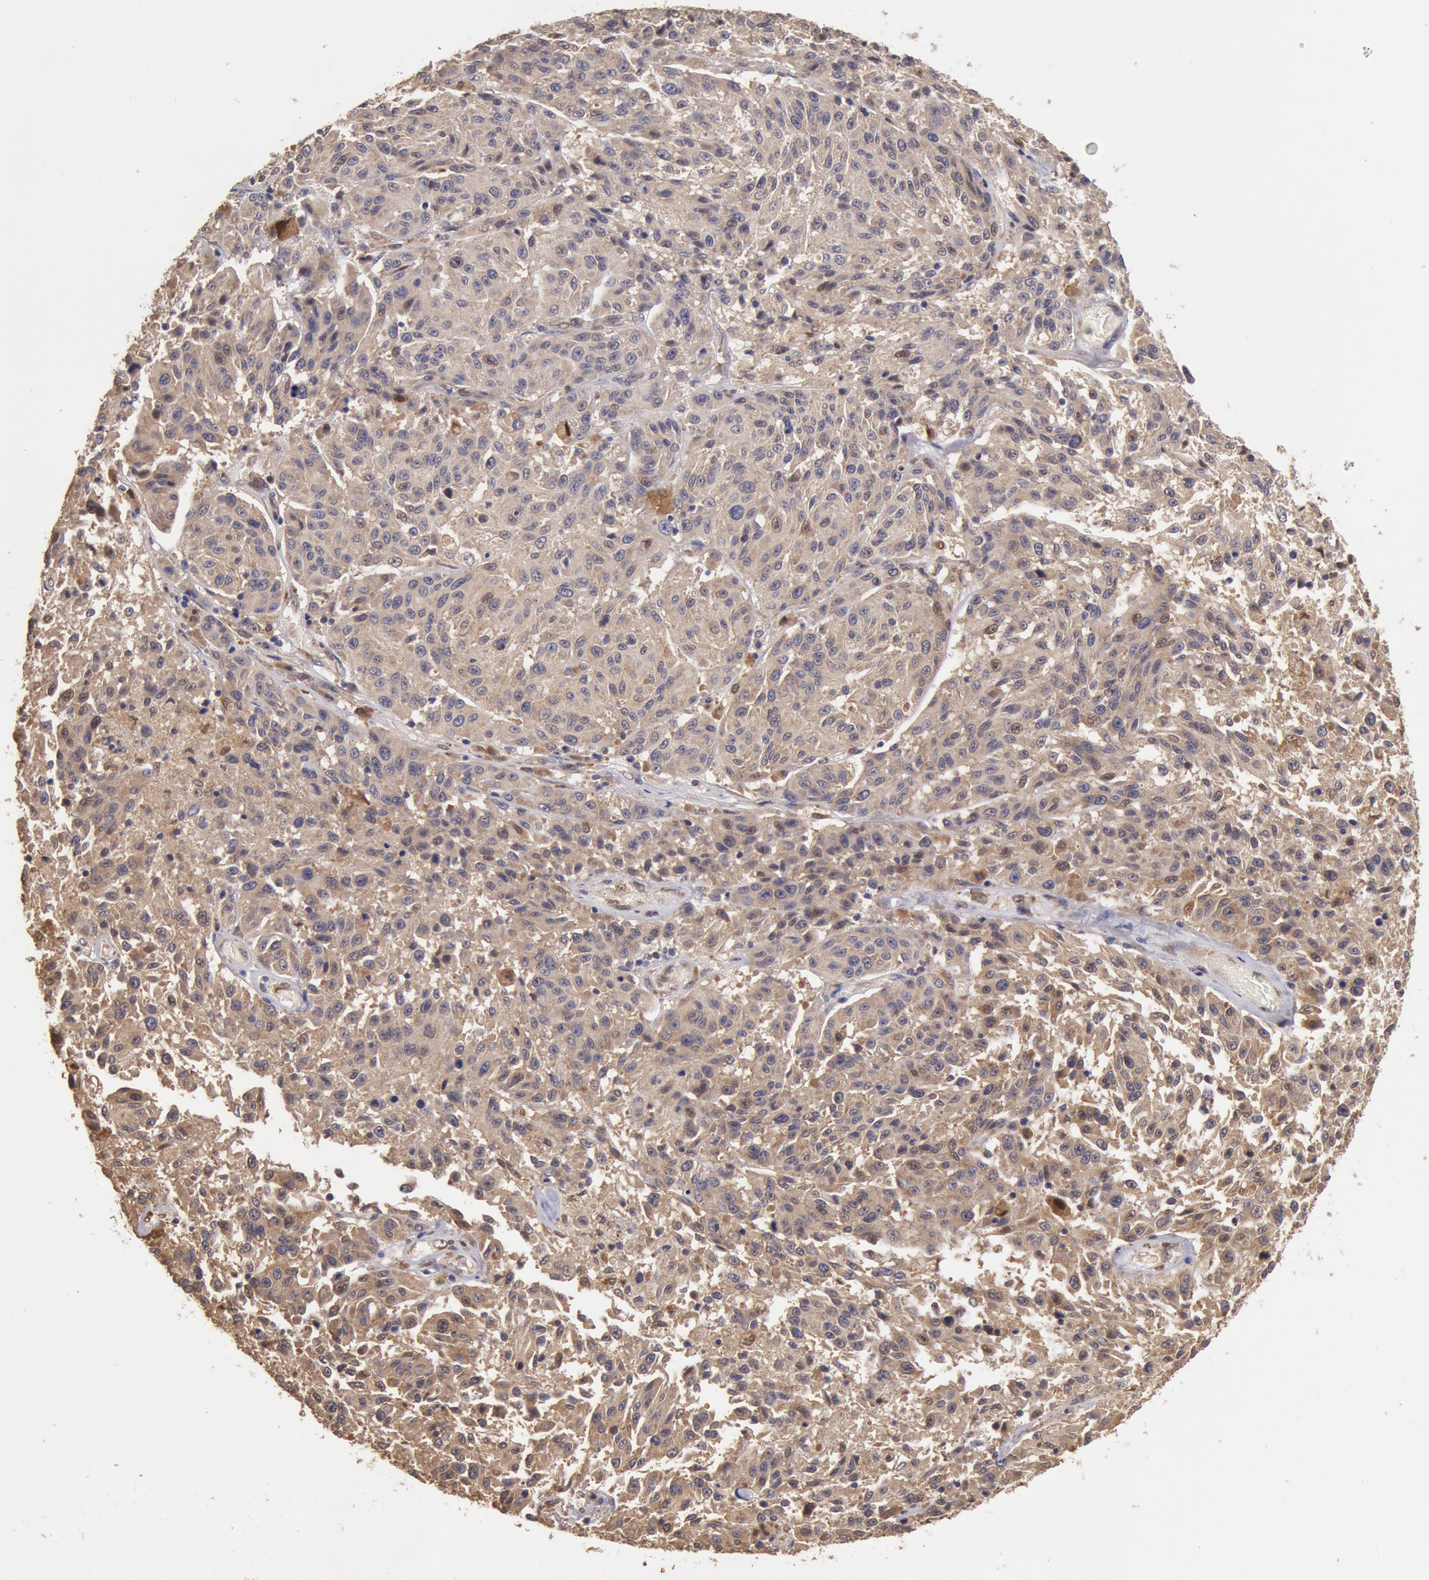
{"staining": {"intensity": "moderate", "quantity": ">75%", "location": "cytoplasmic/membranous"}, "tissue": "melanoma", "cell_type": "Tumor cells", "image_type": "cancer", "snomed": [{"axis": "morphology", "description": "Malignant melanoma, NOS"}, {"axis": "topography", "description": "Skin"}], "caption": "Melanoma was stained to show a protein in brown. There is medium levels of moderate cytoplasmic/membranous staining in approximately >75% of tumor cells.", "gene": "COMT", "patient": {"sex": "female", "age": 77}}